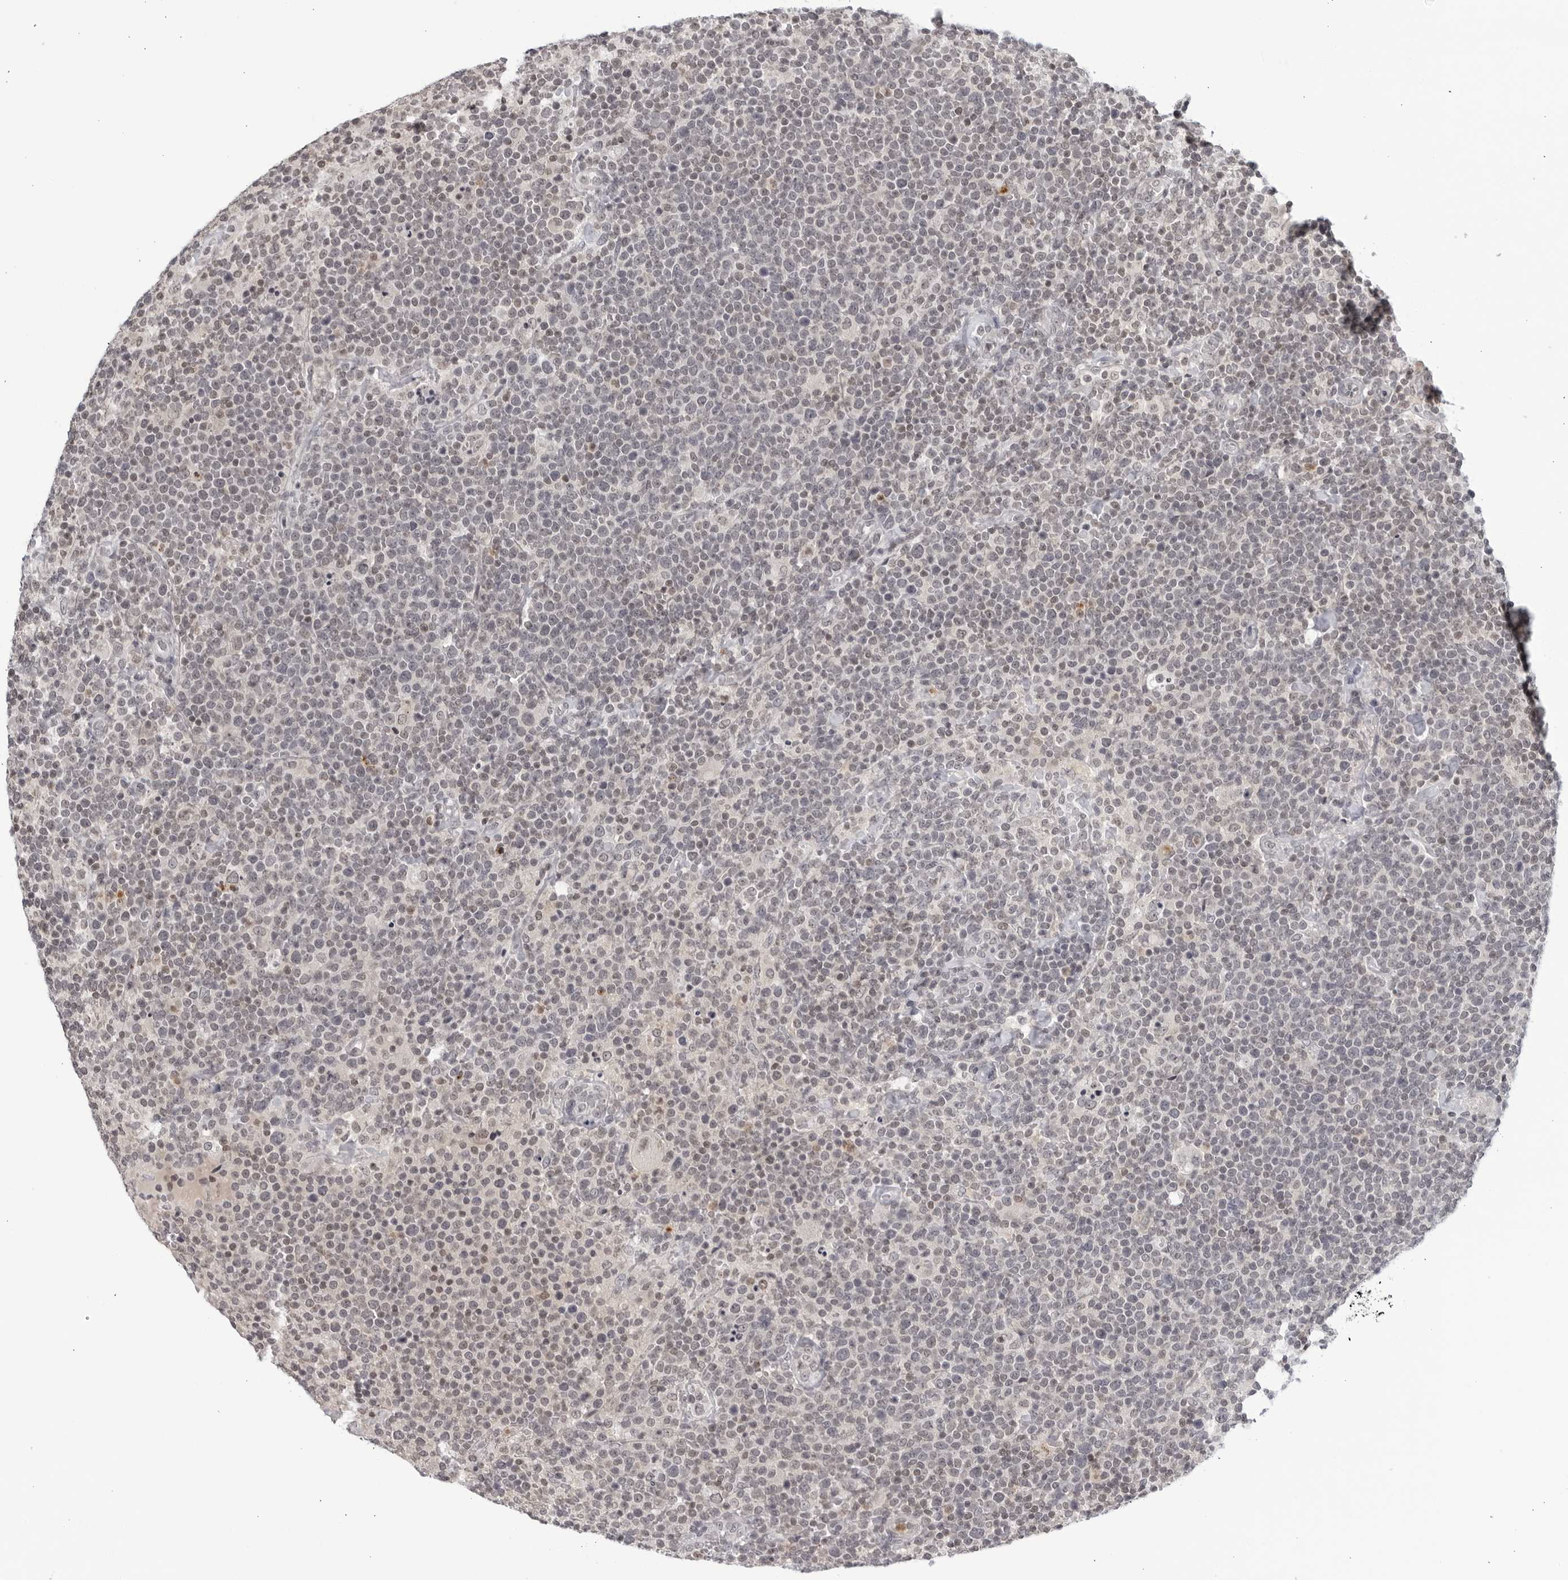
{"staining": {"intensity": "weak", "quantity": "<25%", "location": "nuclear"}, "tissue": "lymphoma", "cell_type": "Tumor cells", "image_type": "cancer", "snomed": [{"axis": "morphology", "description": "Malignant lymphoma, non-Hodgkin's type, High grade"}, {"axis": "topography", "description": "Lymph node"}], "caption": "Tumor cells are negative for protein expression in human lymphoma.", "gene": "CC2D1B", "patient": {"sex": "male", "age": 61}}